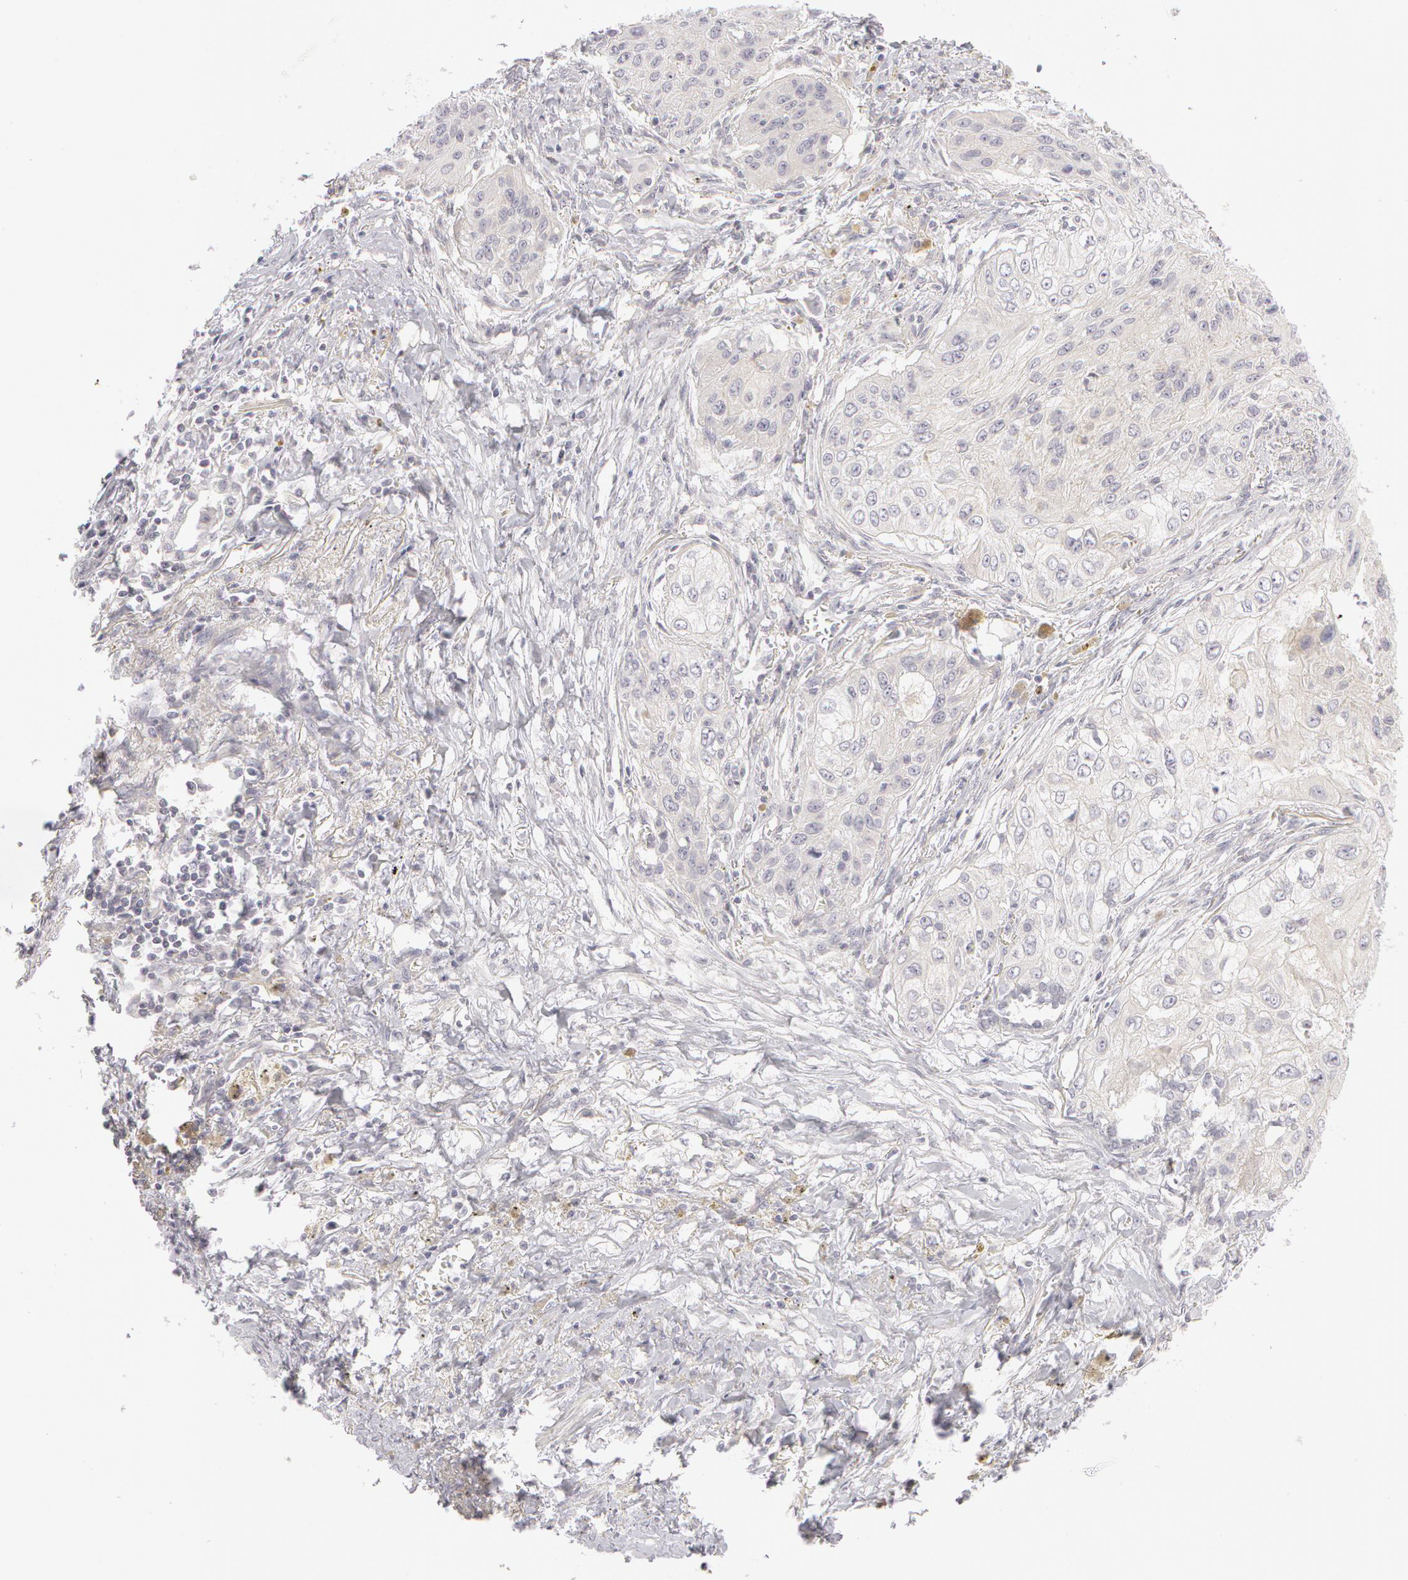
{"staining": {"intensity": "negative", "quantity": "none", "location": "none"}, "tissue": "lung cancer", "cell_type": "Tumor cells", "image_type": "cancer", "snomed": [{"axis": "morphology", "description": "Squamous cell carcinoma, NOS"}, {"axis": "topography", "description": "Lung"}], "caption": "A photomicrograph of squamous cell carcinoma (lung) stained for a protein displays no brown staining in tumor cells.", "gene": "ABCB1", "patient": {"sex": "male", "age": 71}}